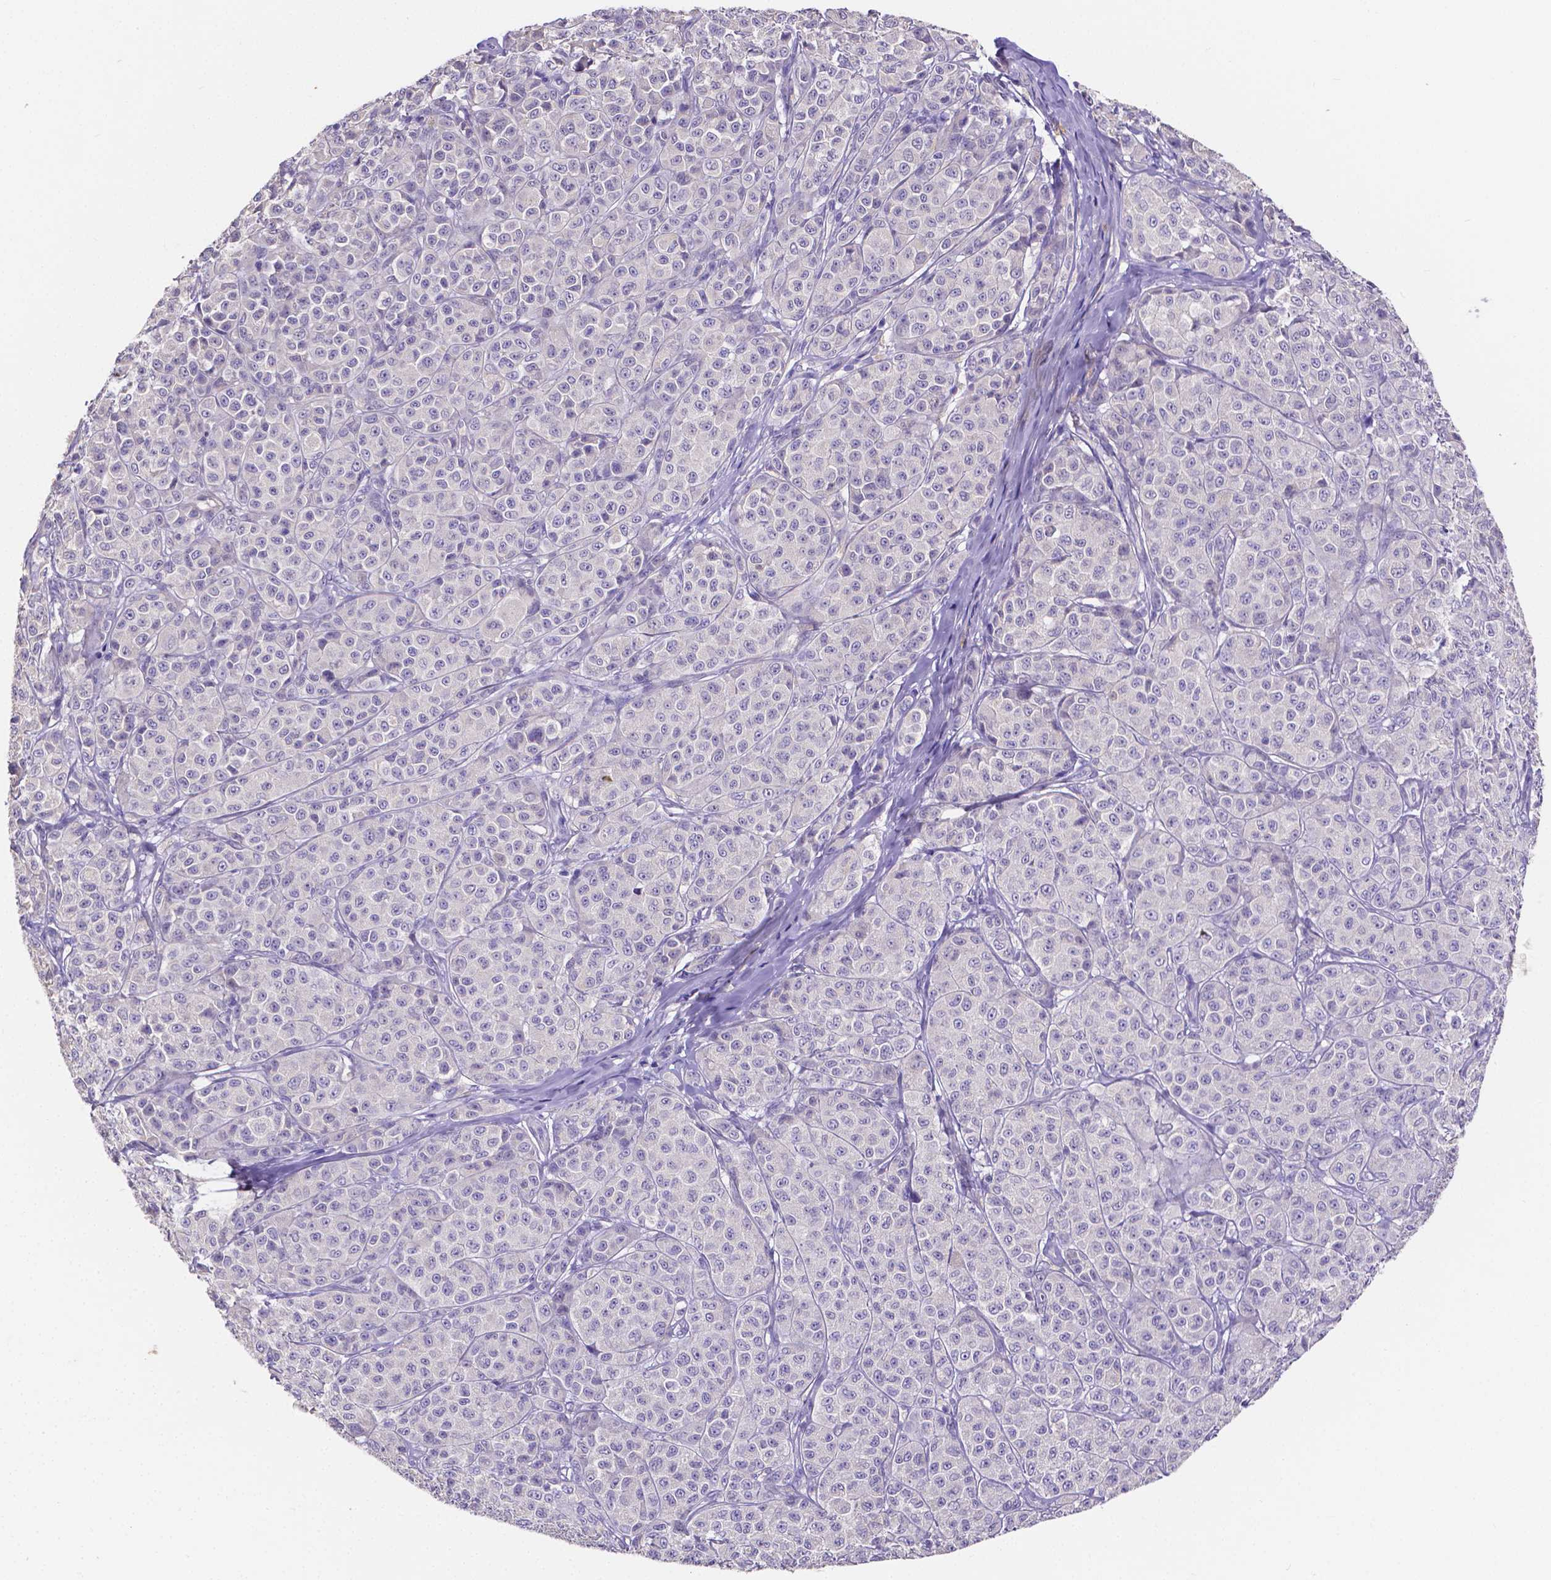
{"staining": {"intensity": "negative", "quantity": "none", "location": "none"}, "tissue": "melanoma", "cell_type": "Tumor cells", "image_type": "cancer", "snomed": [{"axis": "morphology", "description": "Malignant melanoma, NOS"}, {"axis": "topography", "description": "Skin"}], "caption": "Protein analysis of malignant melanoma reveals no significant positivity in tumor cells.", "gene": "ATP6V1D", "patient": {"sex": "male", "age": 89}}